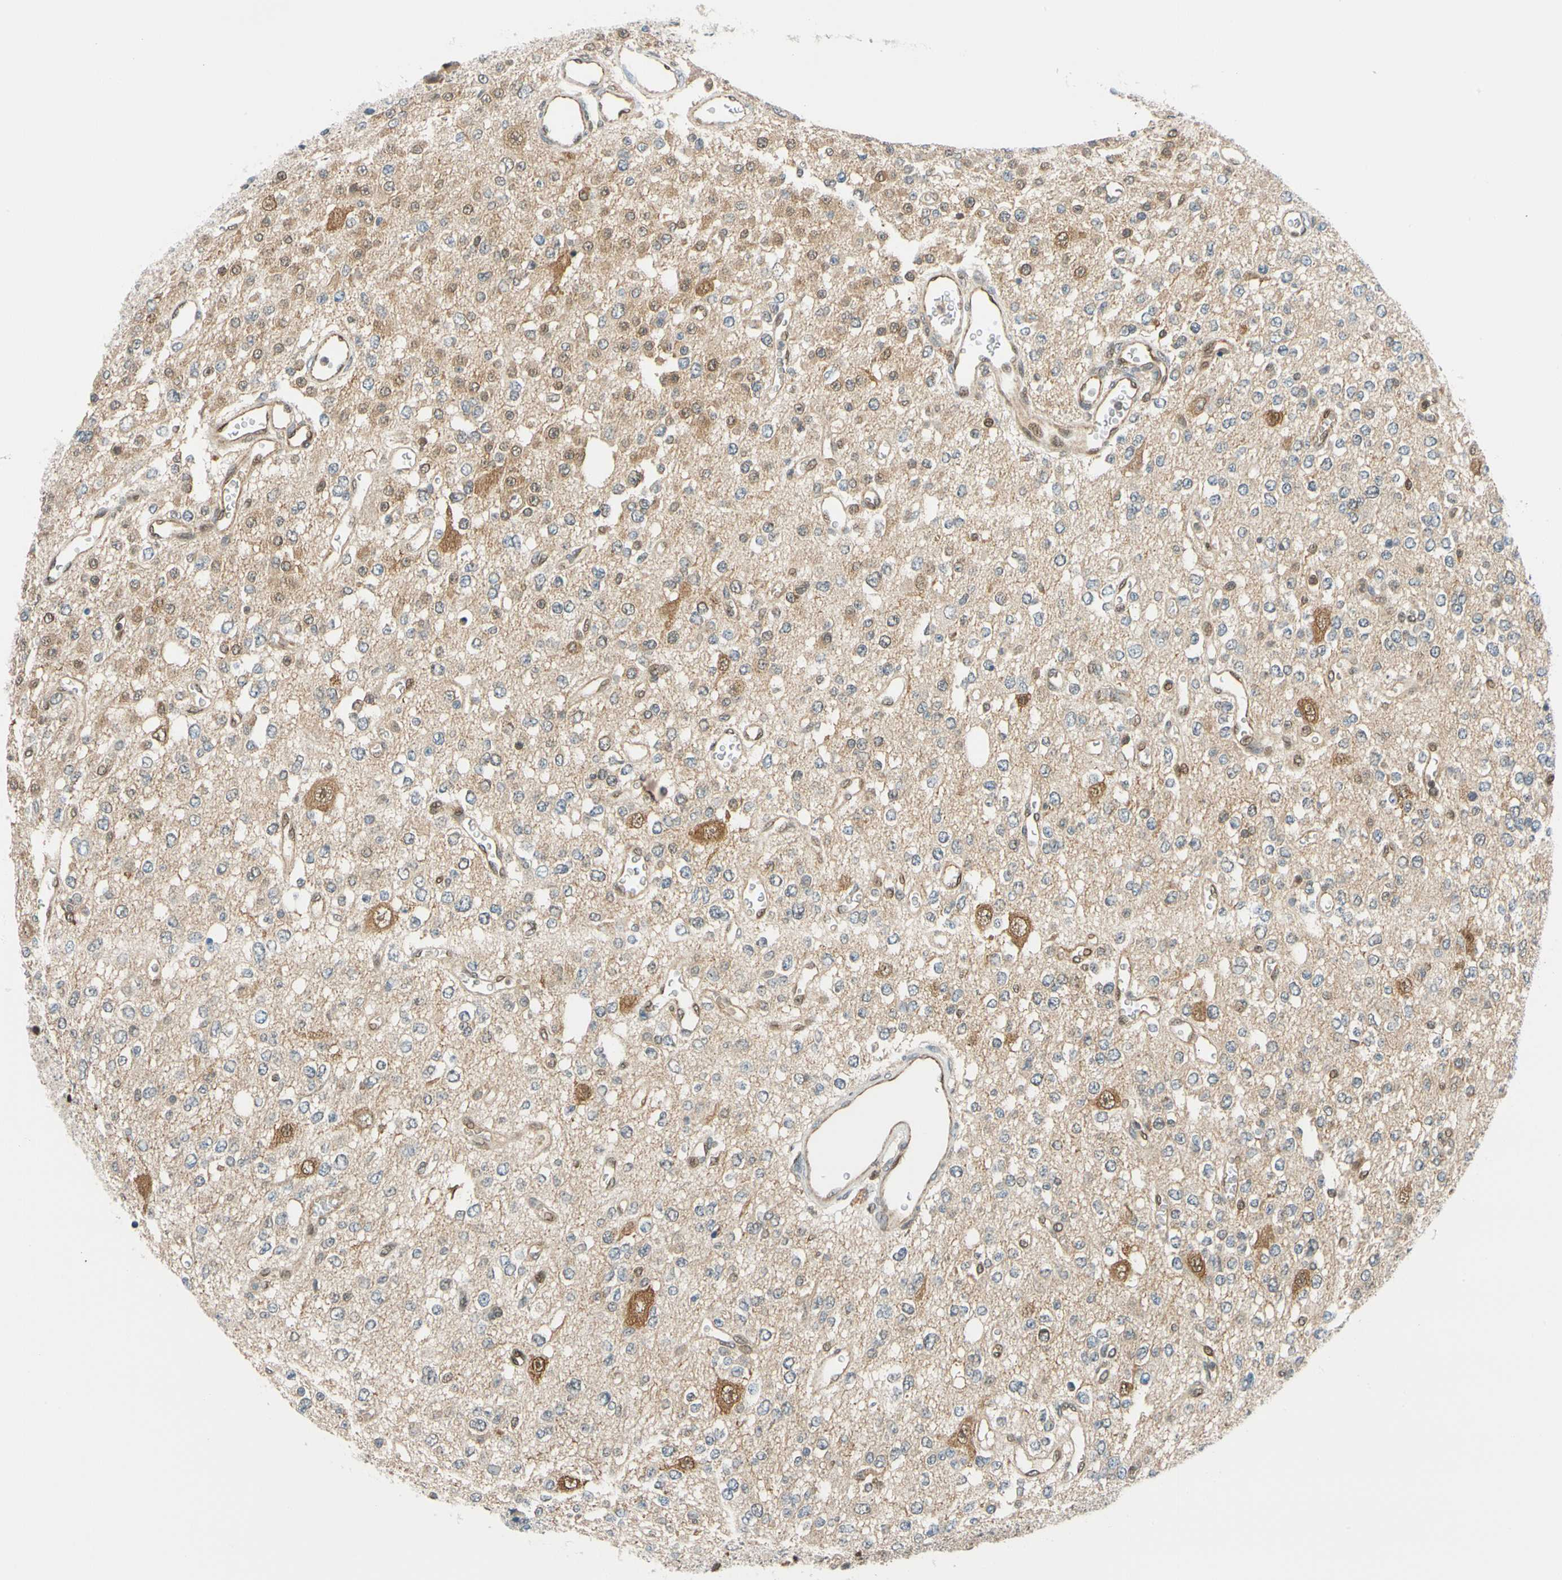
{"staining": {"intensity": "moderate", "quantity": ">75%", "location": "cytoplasmic/membranous"}, "tissue": "glioma", "cell_type": "Tumor cells", "image_type": "cancer", "snomed": [{"axis": "morphology", "description": "Glioma, malignant, Low grade"}, {"axis": "topography", "description": "Brain"}], "caption": "Malignant low-grade glioma was stained to show a protein in brown. There is medium levels of moderate cytoplasmic/membranous expression in approximately >75% of tumor cells.", "gene": "MAPK9", "patient": {"sex": "male", "age": 38}}